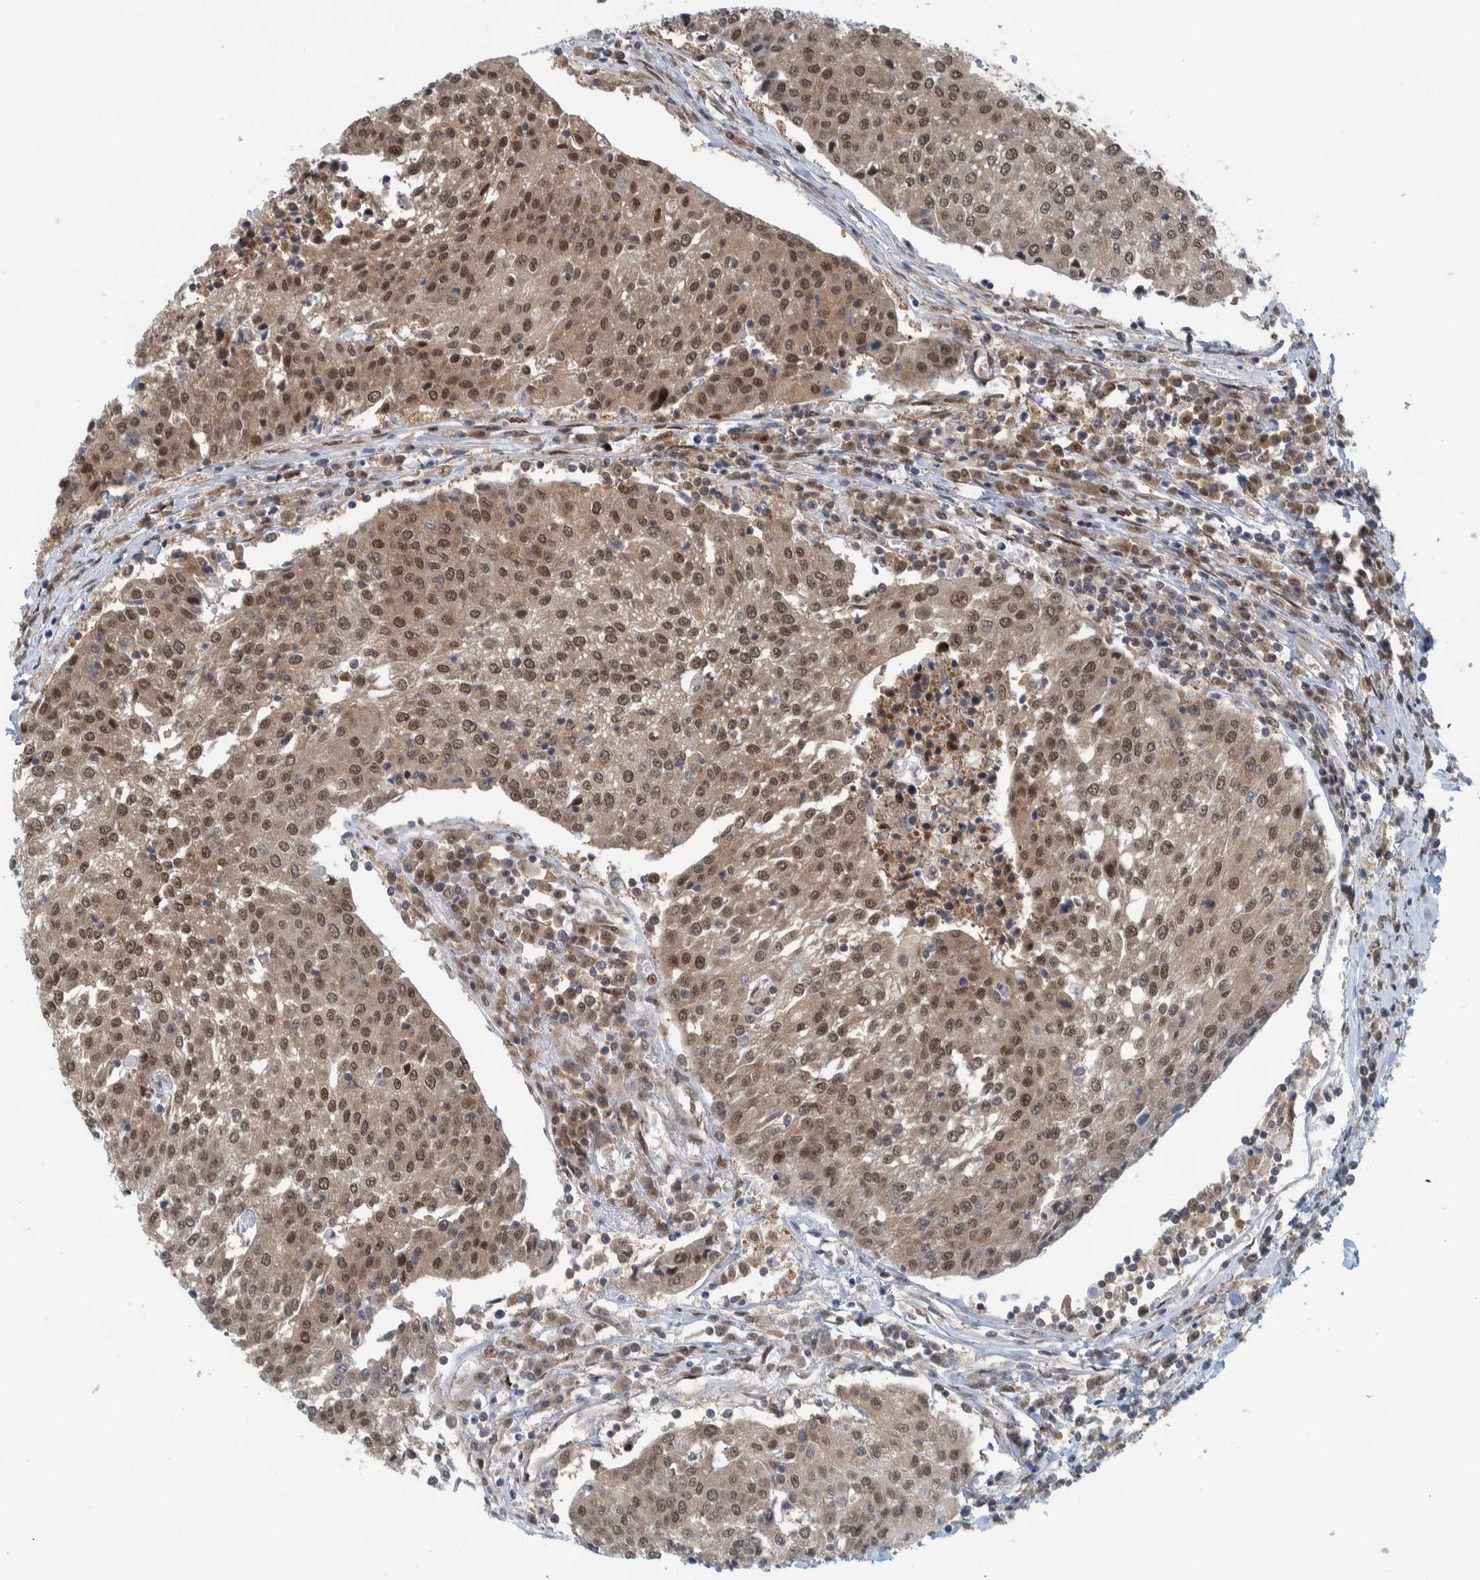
{"staining": {"intensity": "moderate", "quantity": ">75%", "location": "nuclear"}, "tissue": "urothelial cancer", "cell_type": "Tumor cells", "image_type": "cancer", "snomed": [{"axis": "morphology", "description": "Urothelial carcinoma, High grade"}, {"axis": "topography", "description": "Urinary bladder"}], "caption": "Human urothelial cancer stained for a protein (brown) displays moderate nuclear positive expression in approximately >75% of tumor cells.", "gene": "COPS3", "patient": {"sex": "female", "age": 85}}